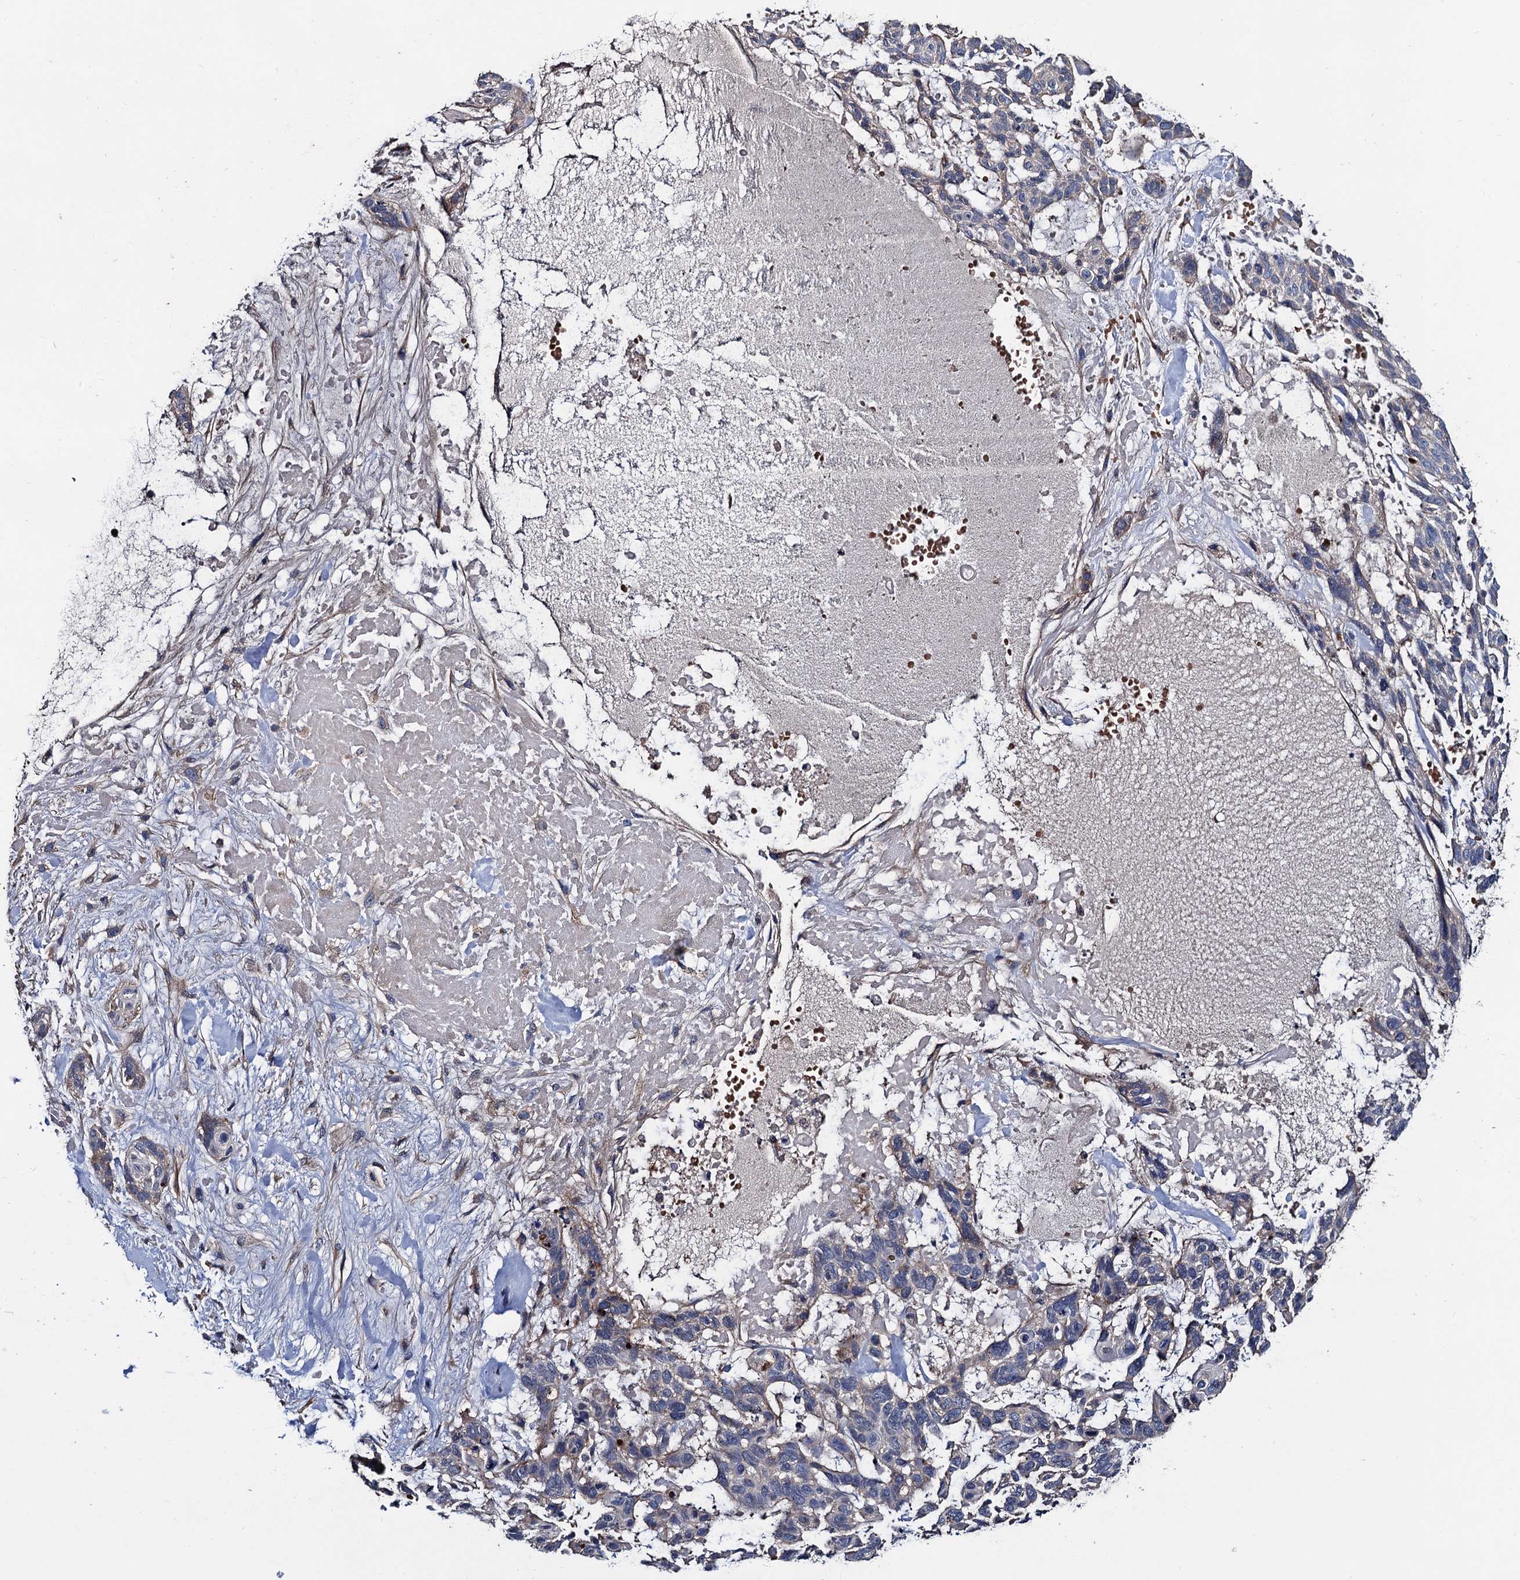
{"staining": {"intensity": "negative", "quantity": "none", "location": "none"}, "tissue": "skin cancer", "cell_type": "Tumor cells", "image_type": "cancer", "snomed": [{"axis": "morphology", "description": "Basal cell carcinoma"}, {"axis": "topography", "description": "Skin"}], "caption": "The micrograph reveals no significant expression in tumor cells of basal cell carcinoma (skin). The staining is performed using DAB brown chromogen with nuclei counter-stained in using hematoxylin.", "gene": "TRMT112", "patient": {"sex": "male", "age": 88}}